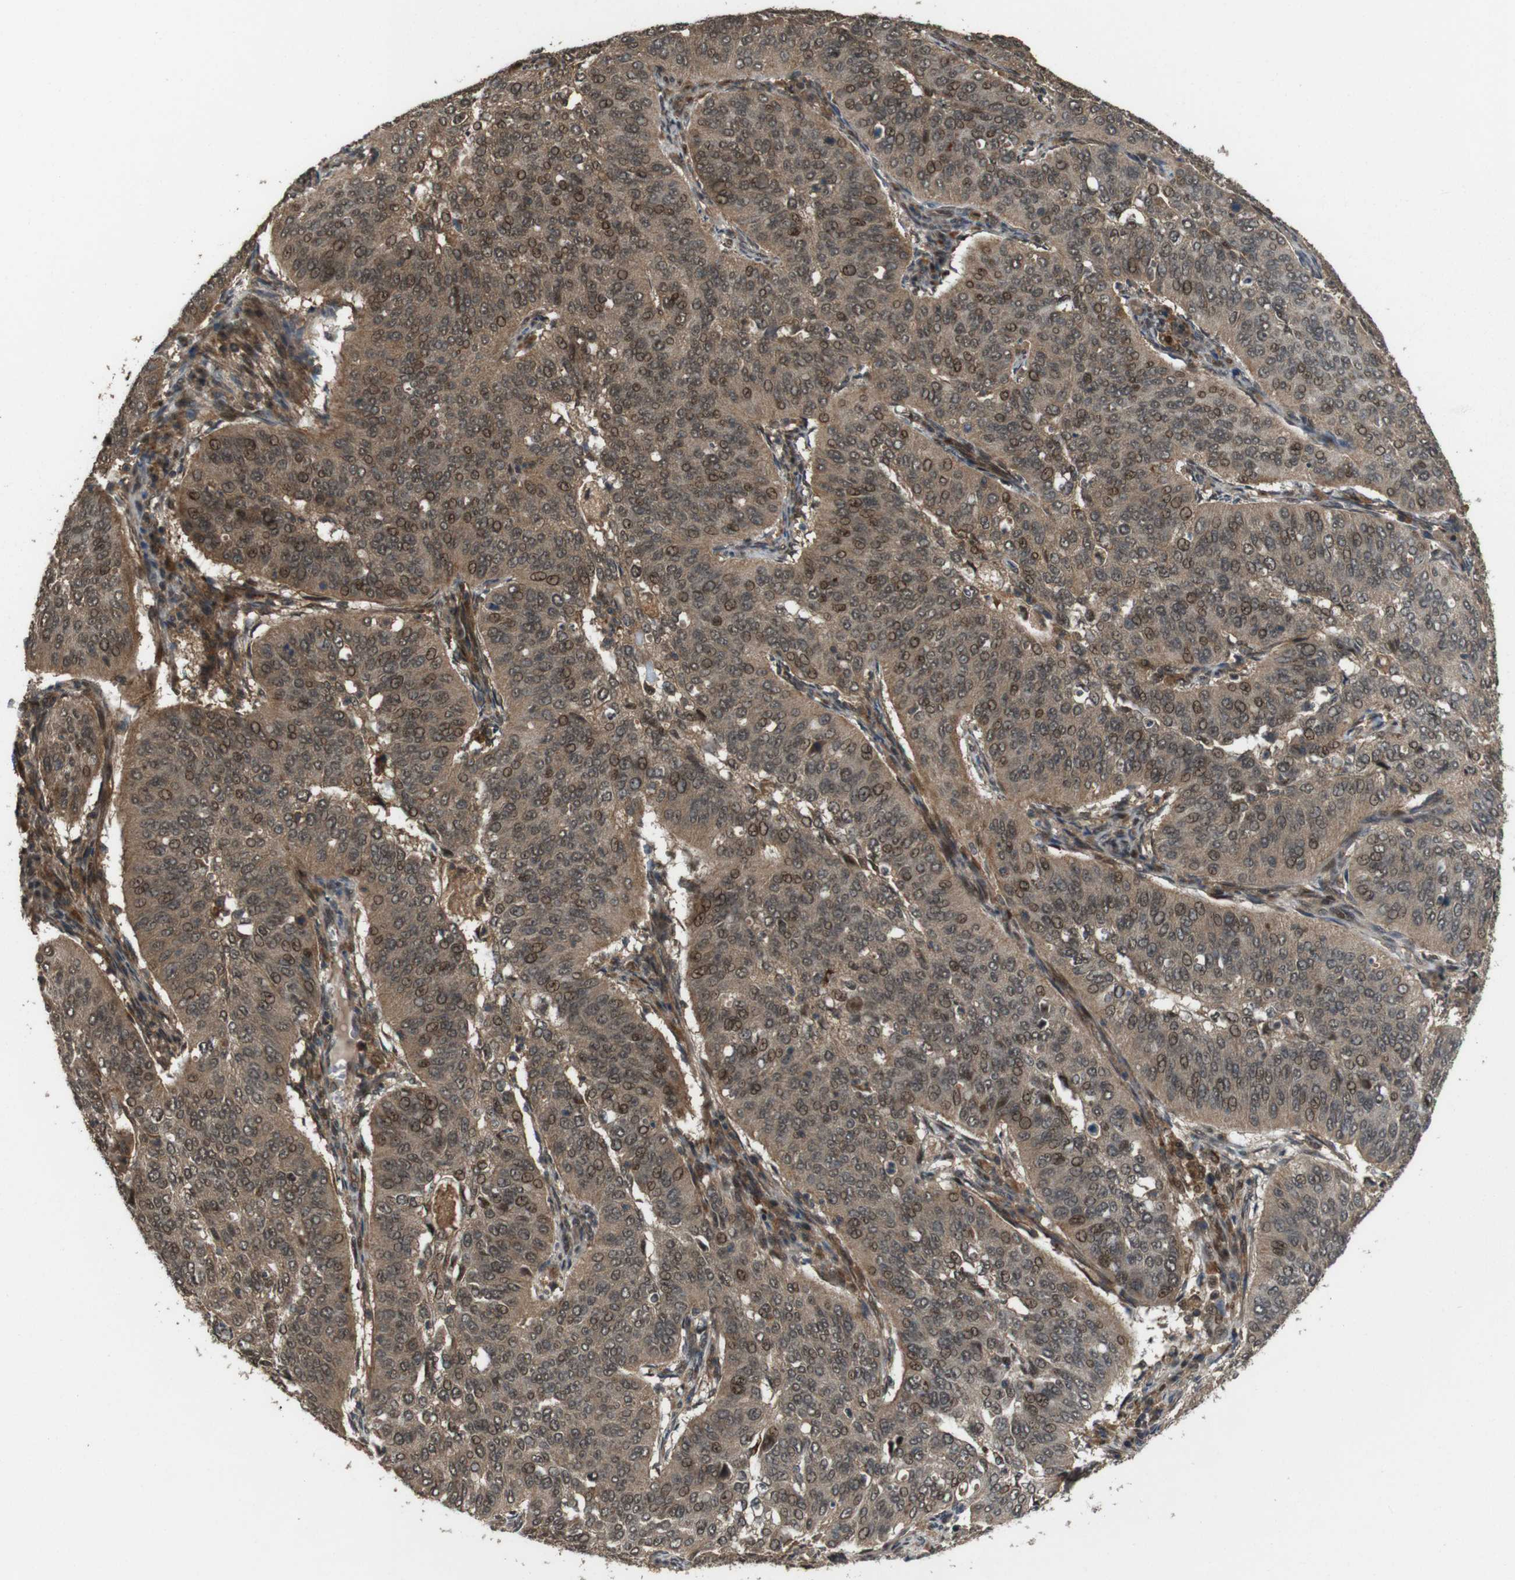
{"staining": {"intensity": "moderate", "quantity": ">75%", "location": "cytoplasmic/membranous,nuclear"}, "tissue": "cervical cancer", "cell_type": "Tumor cells", "image_type": "cancer", "snomed": [{"axis": "morphology", "description": "Normal tissue, NOS"}, {"axis": "morphology", "description": "Squamous cell carcinoma, NOS"}, {"axis": "topography", "description": "Cervix"}], "caption": "Immunohistochemical staining of human cervical cancer displays medium levels of moderate cytoplasmic/membranous and nuclear expression in approximately >75% of tumor cells.", "gene": "CDC34", "patient": {"sex": "female", "age": 39}}